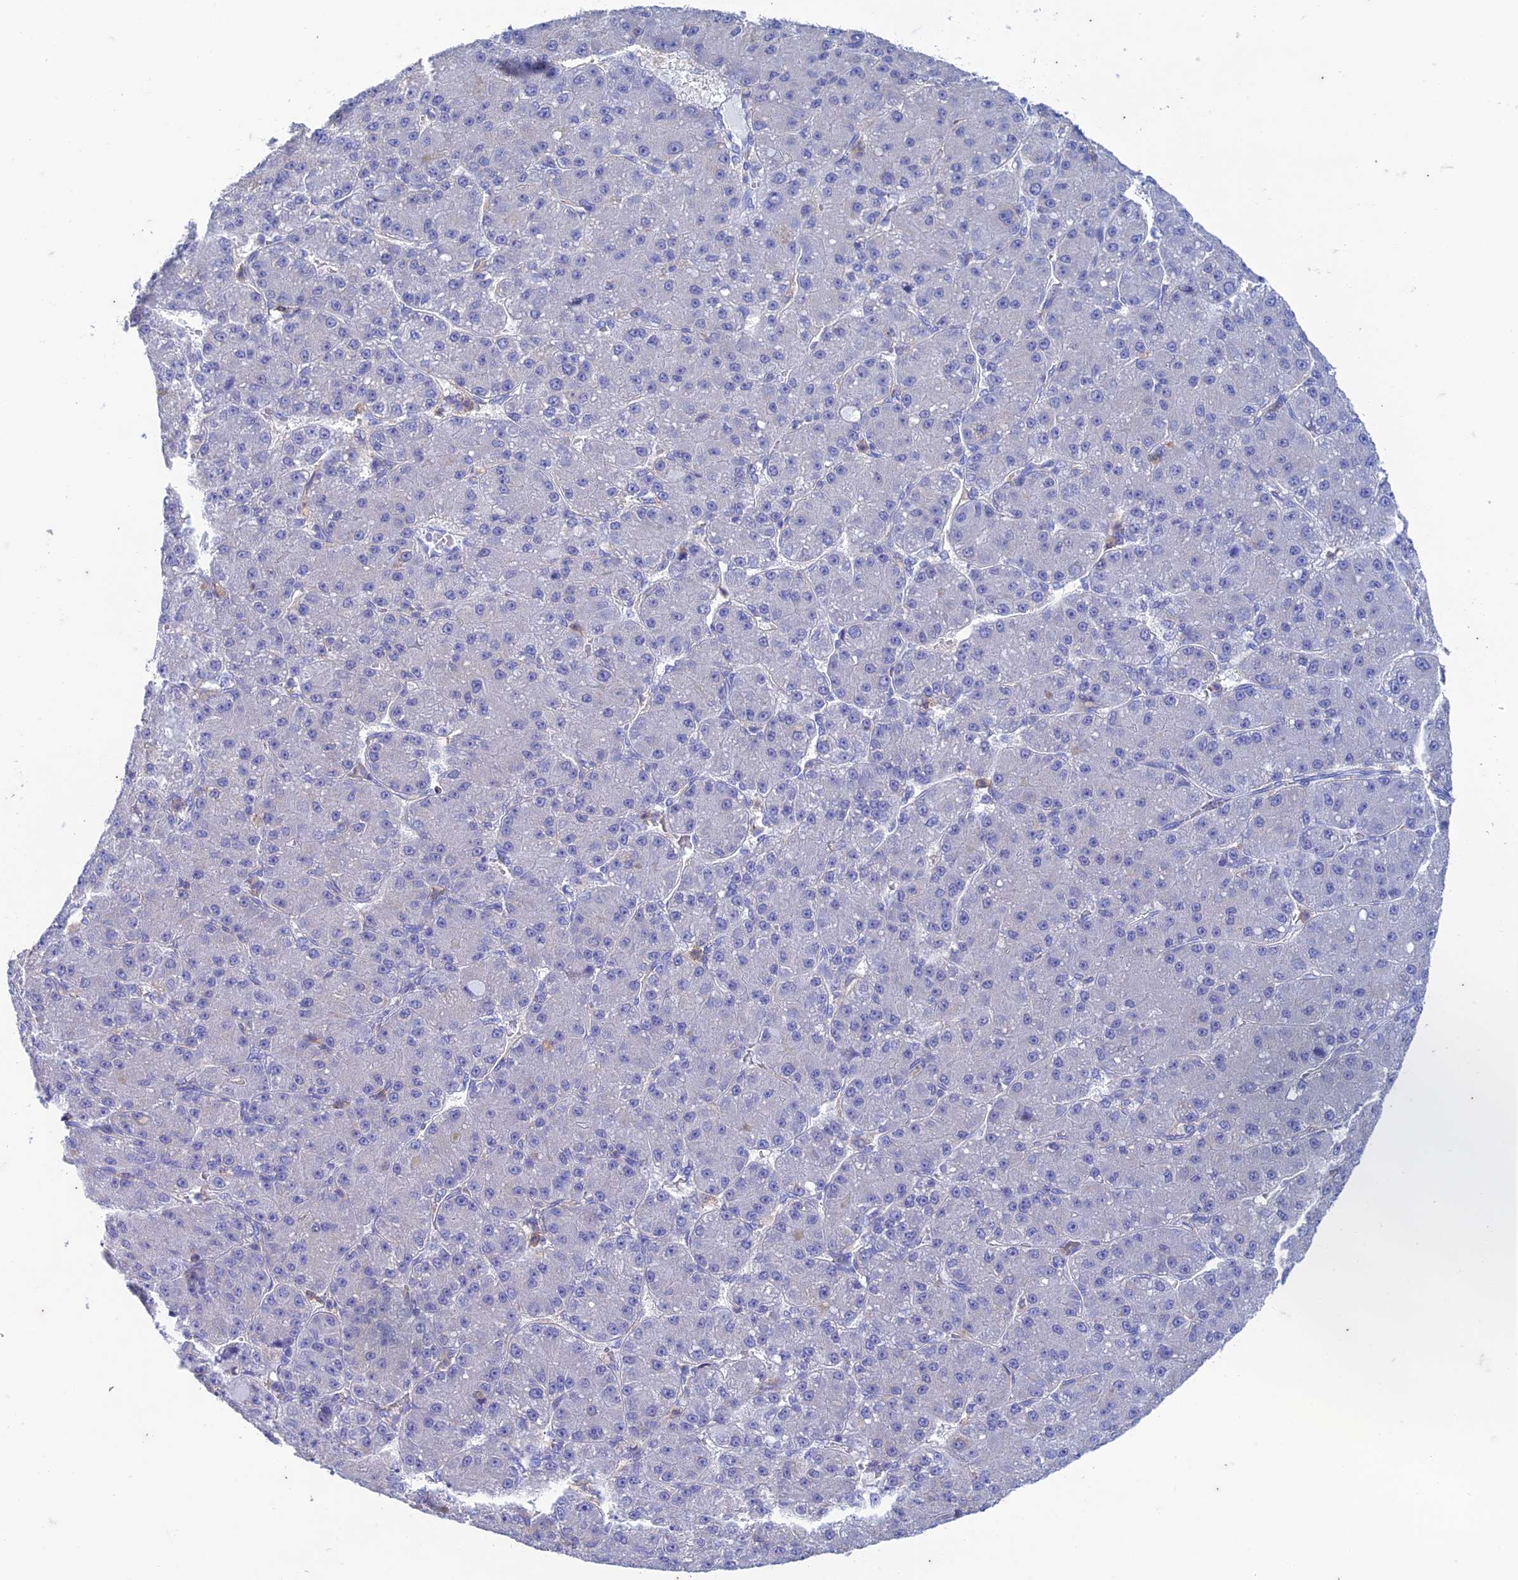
{"staining": {"intensity": "negative", "quantity": "none", "location": "none"}, "tissue": "liver cancer", "cell_type": "Tumor cells", "image_type": "cancer", "snomed": [{"axis": "morphology", "description": "Carcinoma, Hepatocellular, NOS"}, {"axis": "topography", "description": "Liver"}], "caption": "Tumor cells show no significant protein staining in liver cancer. The staining is performed using DAB (3,3'-diaminobenzidine) brown chromogen with nuclei counter-stained in using hematoxylin.", "gene": "FGF7", "patient": {"sex": "male", "age": 67}}